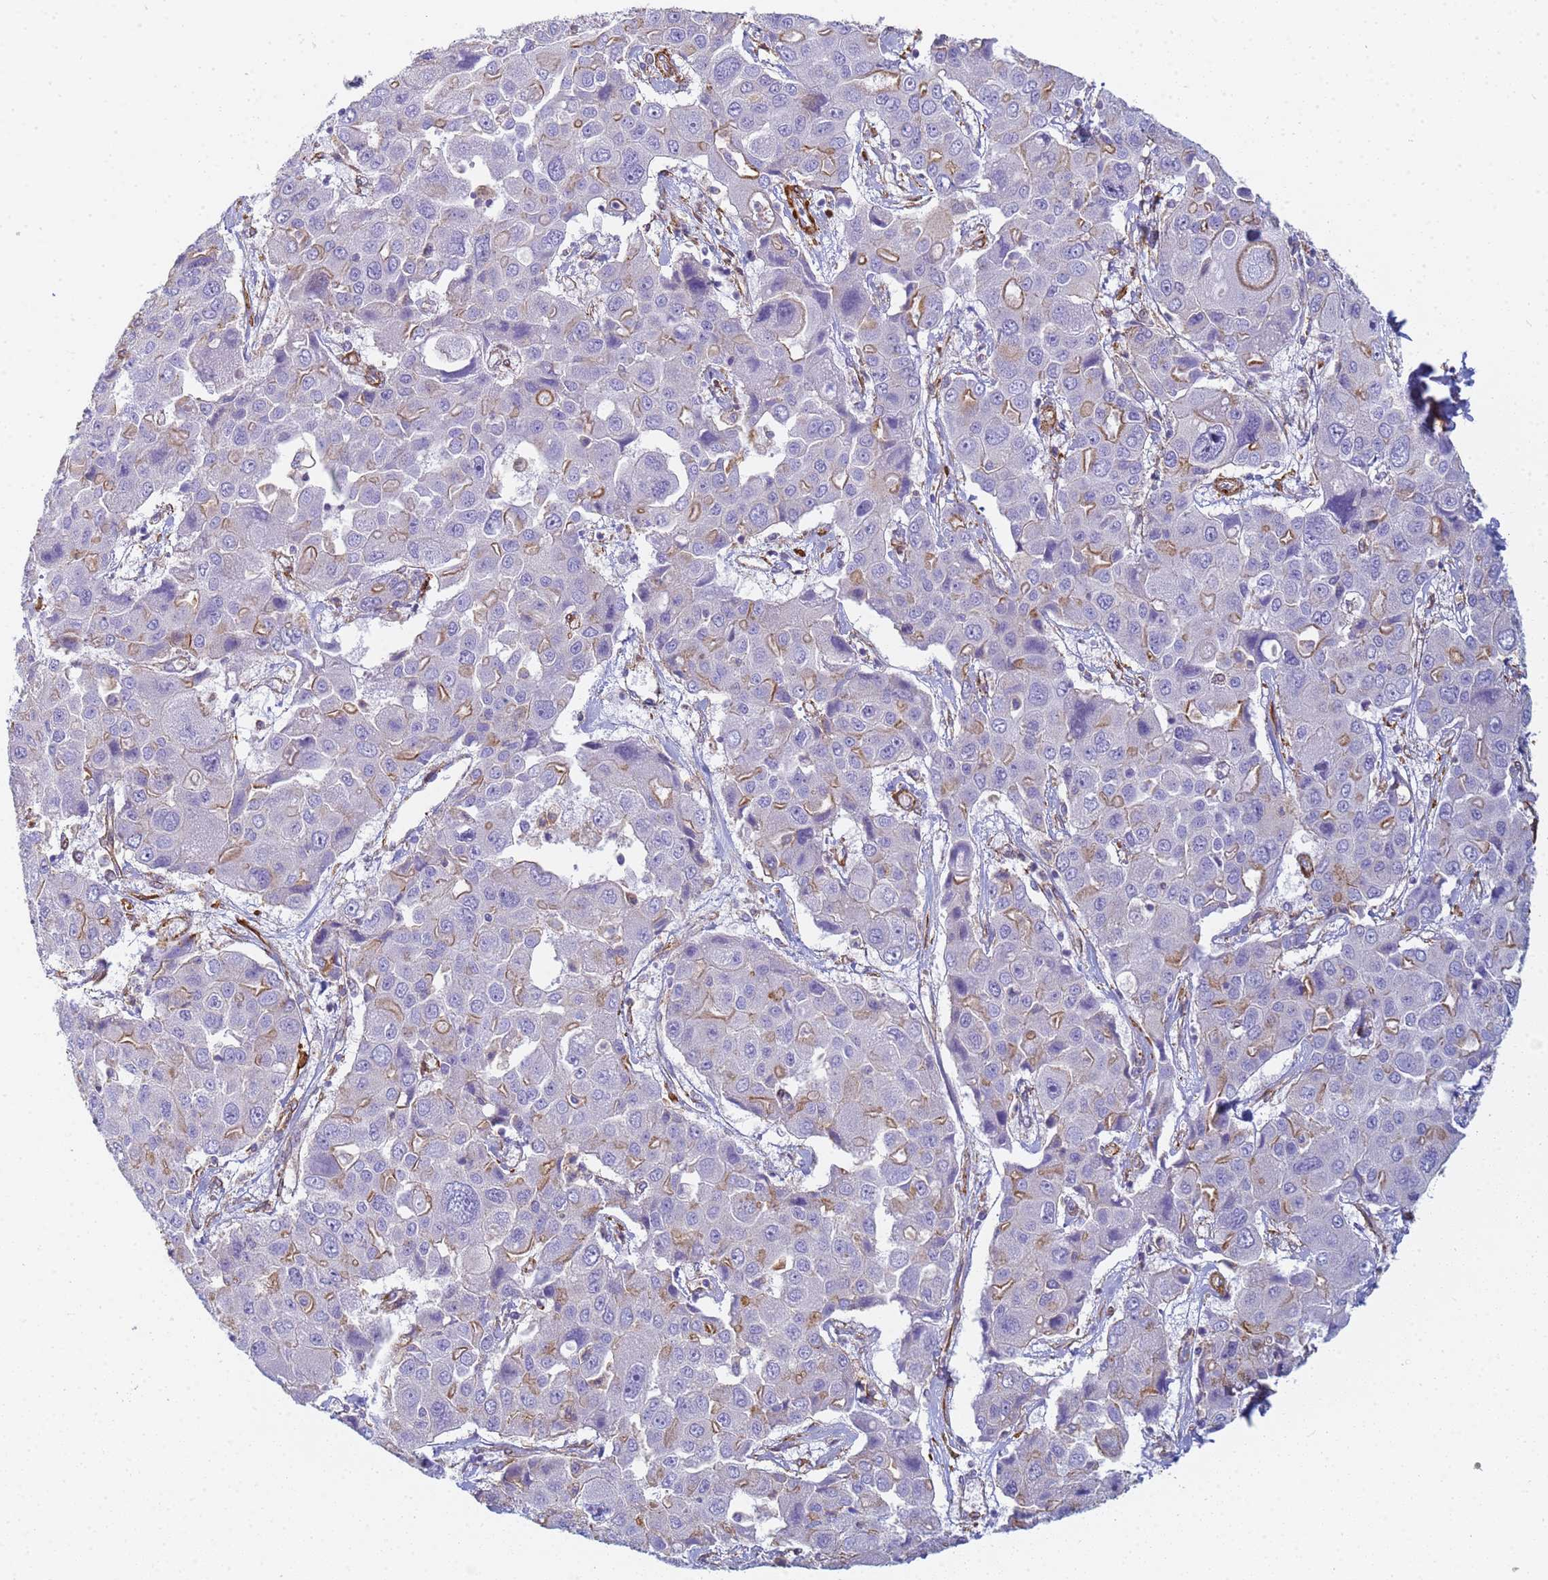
{"staining": {"intensity": "moderate", "quantity": "<25%", "location": "cytoplasmic/membranous"}, "tissue": "liver cancer", "cell_type": "Tumor cells", "image_type": "cancer", "snomed": [{"axis": "morphology", "description": "Cholangiocarcinoma"}, {"axis": "topography", "description": "Liver"}], "caption": "Immunohistochemistry (IHC) (DAB (3,3'-diaminobenzidine)) staining of cholangiocarcinoma (liver) shows moderate cytoplasmic/membranous protein expression in about <25% of tumor cells.", "gene": "TPM1", "patient": {"sex": "male", "age": 67}}